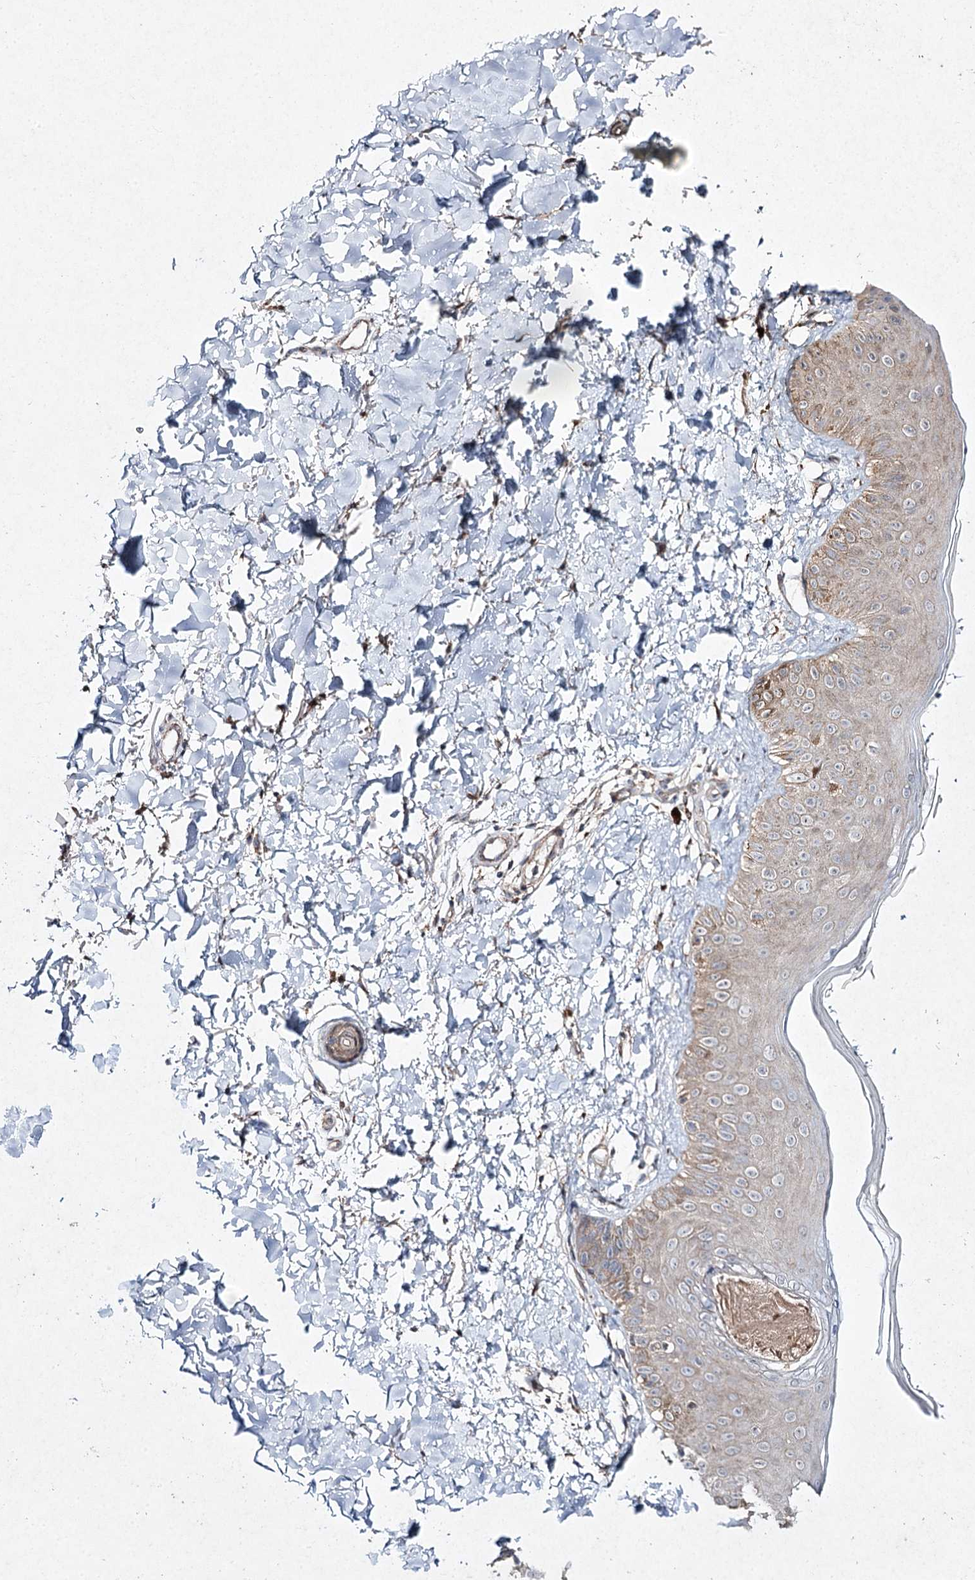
{"staining": {"intensity": "weak", "quantity": ">75%", "location": "cytoplasmic/membranous"}, "tissue": "skin", "cell_type": "Fibroblasts", "image_type": "normal", "snomed": [{"axis": "morphology", "description": "Normal tissue, NOS"}, {"axis": "topography", "description": "Skin"}], "caption": "Immunohistochemical staining of benign human skin reveals weak cytoplasmic/membranous protein staining in approximately >75% of fibroblasts. Using DAB (3,3'-diaminobenzidine) (brown) and hematoxylin (blue) stains, captured at high magnification using brightfield microscopy.", "gene": "FANCL", "patient": {"sex": "male", "age": 52}}